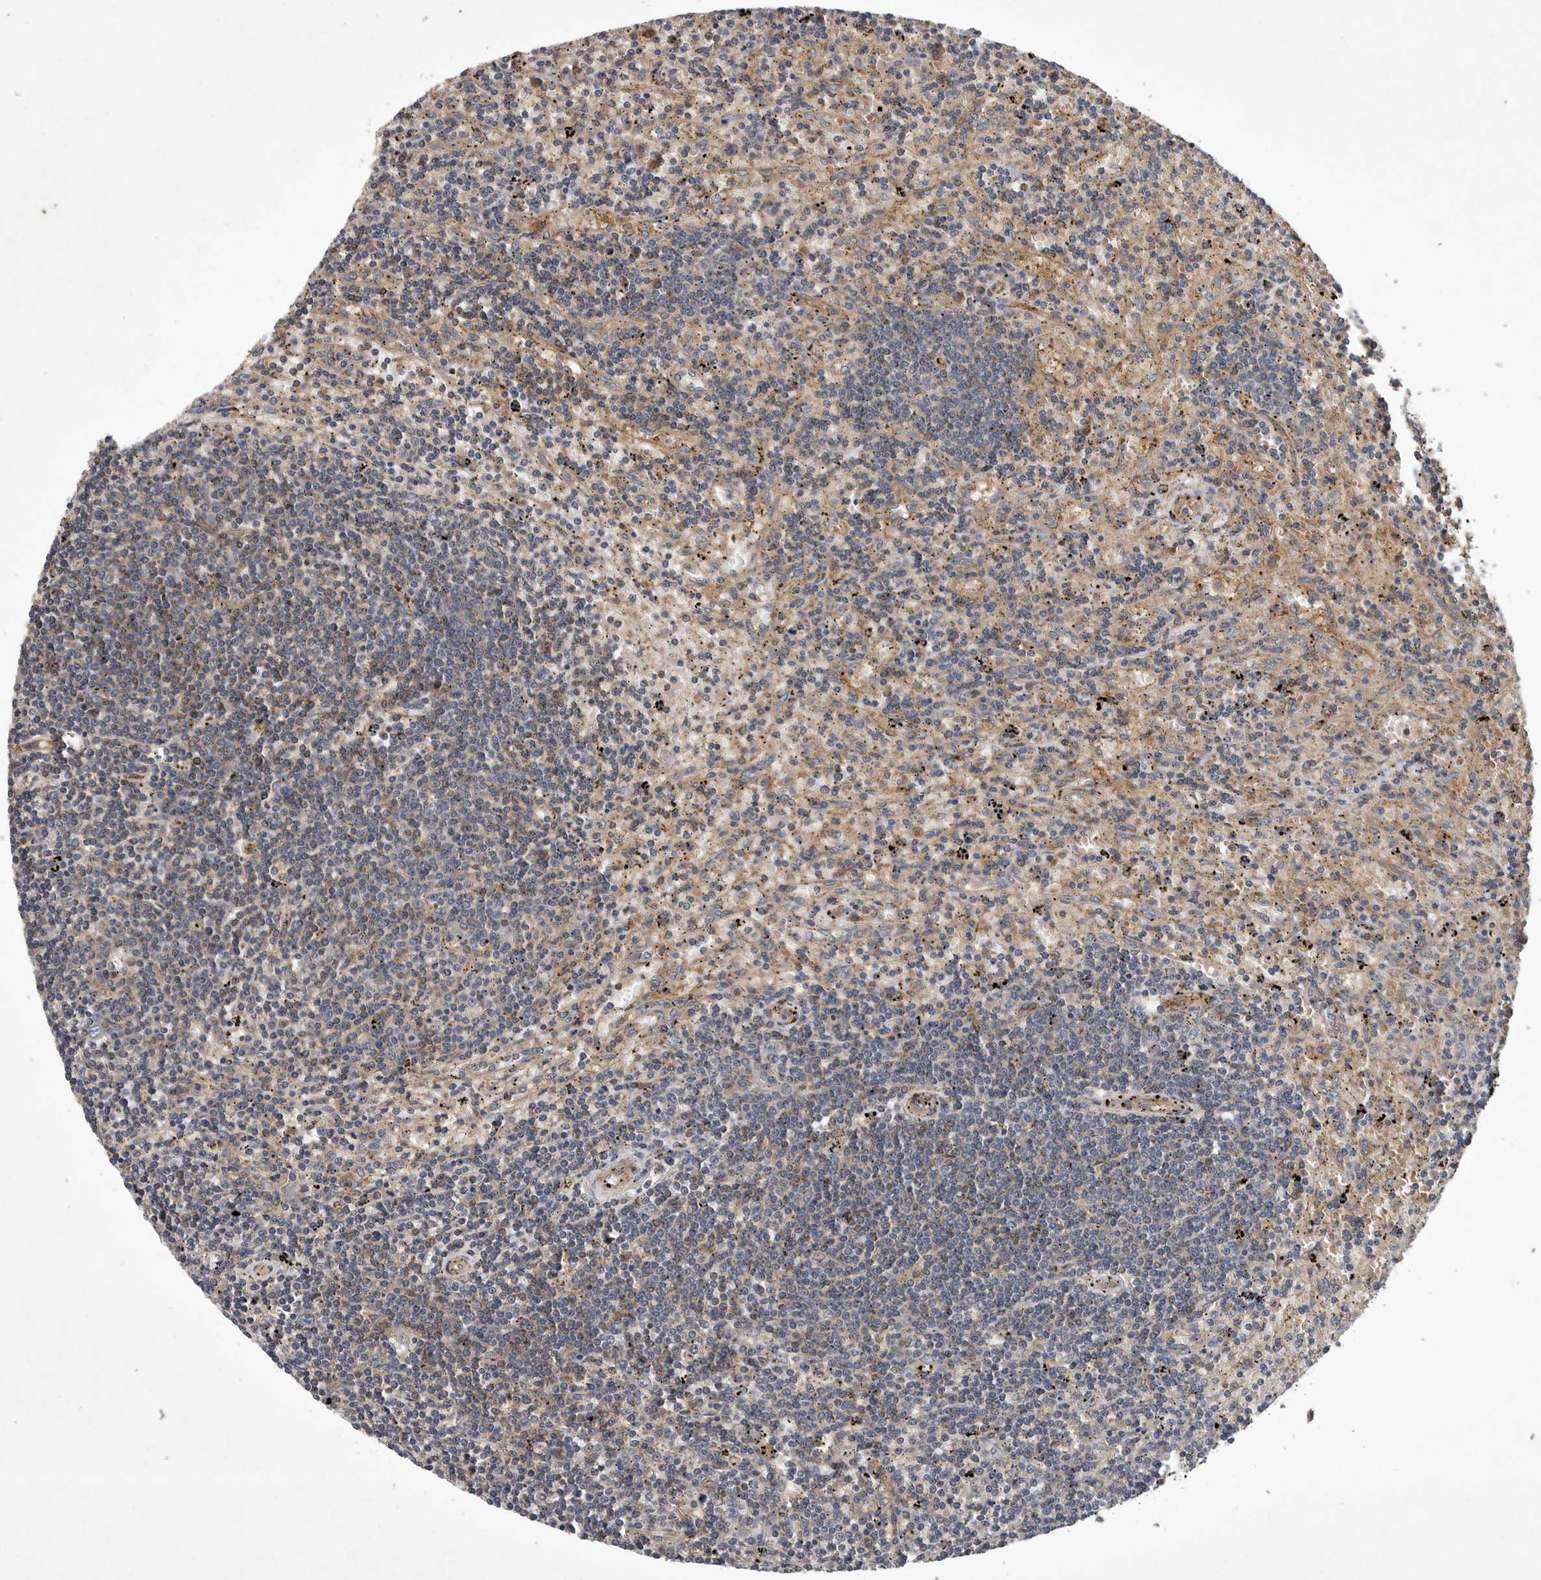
{"staining": {"intensity": "weak", "quantity": "25%-75%", "location": "cytoplasmic/membranous"}, "tissue": "lymphoma", "cell_type": "Tumor cells", "image_type": "cancer", "snomed": [{"axis": "morphology", "description": "Malignant lymphoma, non-Hodgkin's type, Low grade"}, {"axis": "topography", "description": "Spleen"}], "caption": "The image reveals a brown stain indicating the presence of a protein in the cytoplasmic/membranous of tumor cells in malignant lymphoma, non-Hodgkin's type (low-grade).", "gene": "OXR1", "patient": {"sex": "male", "age": 76}}